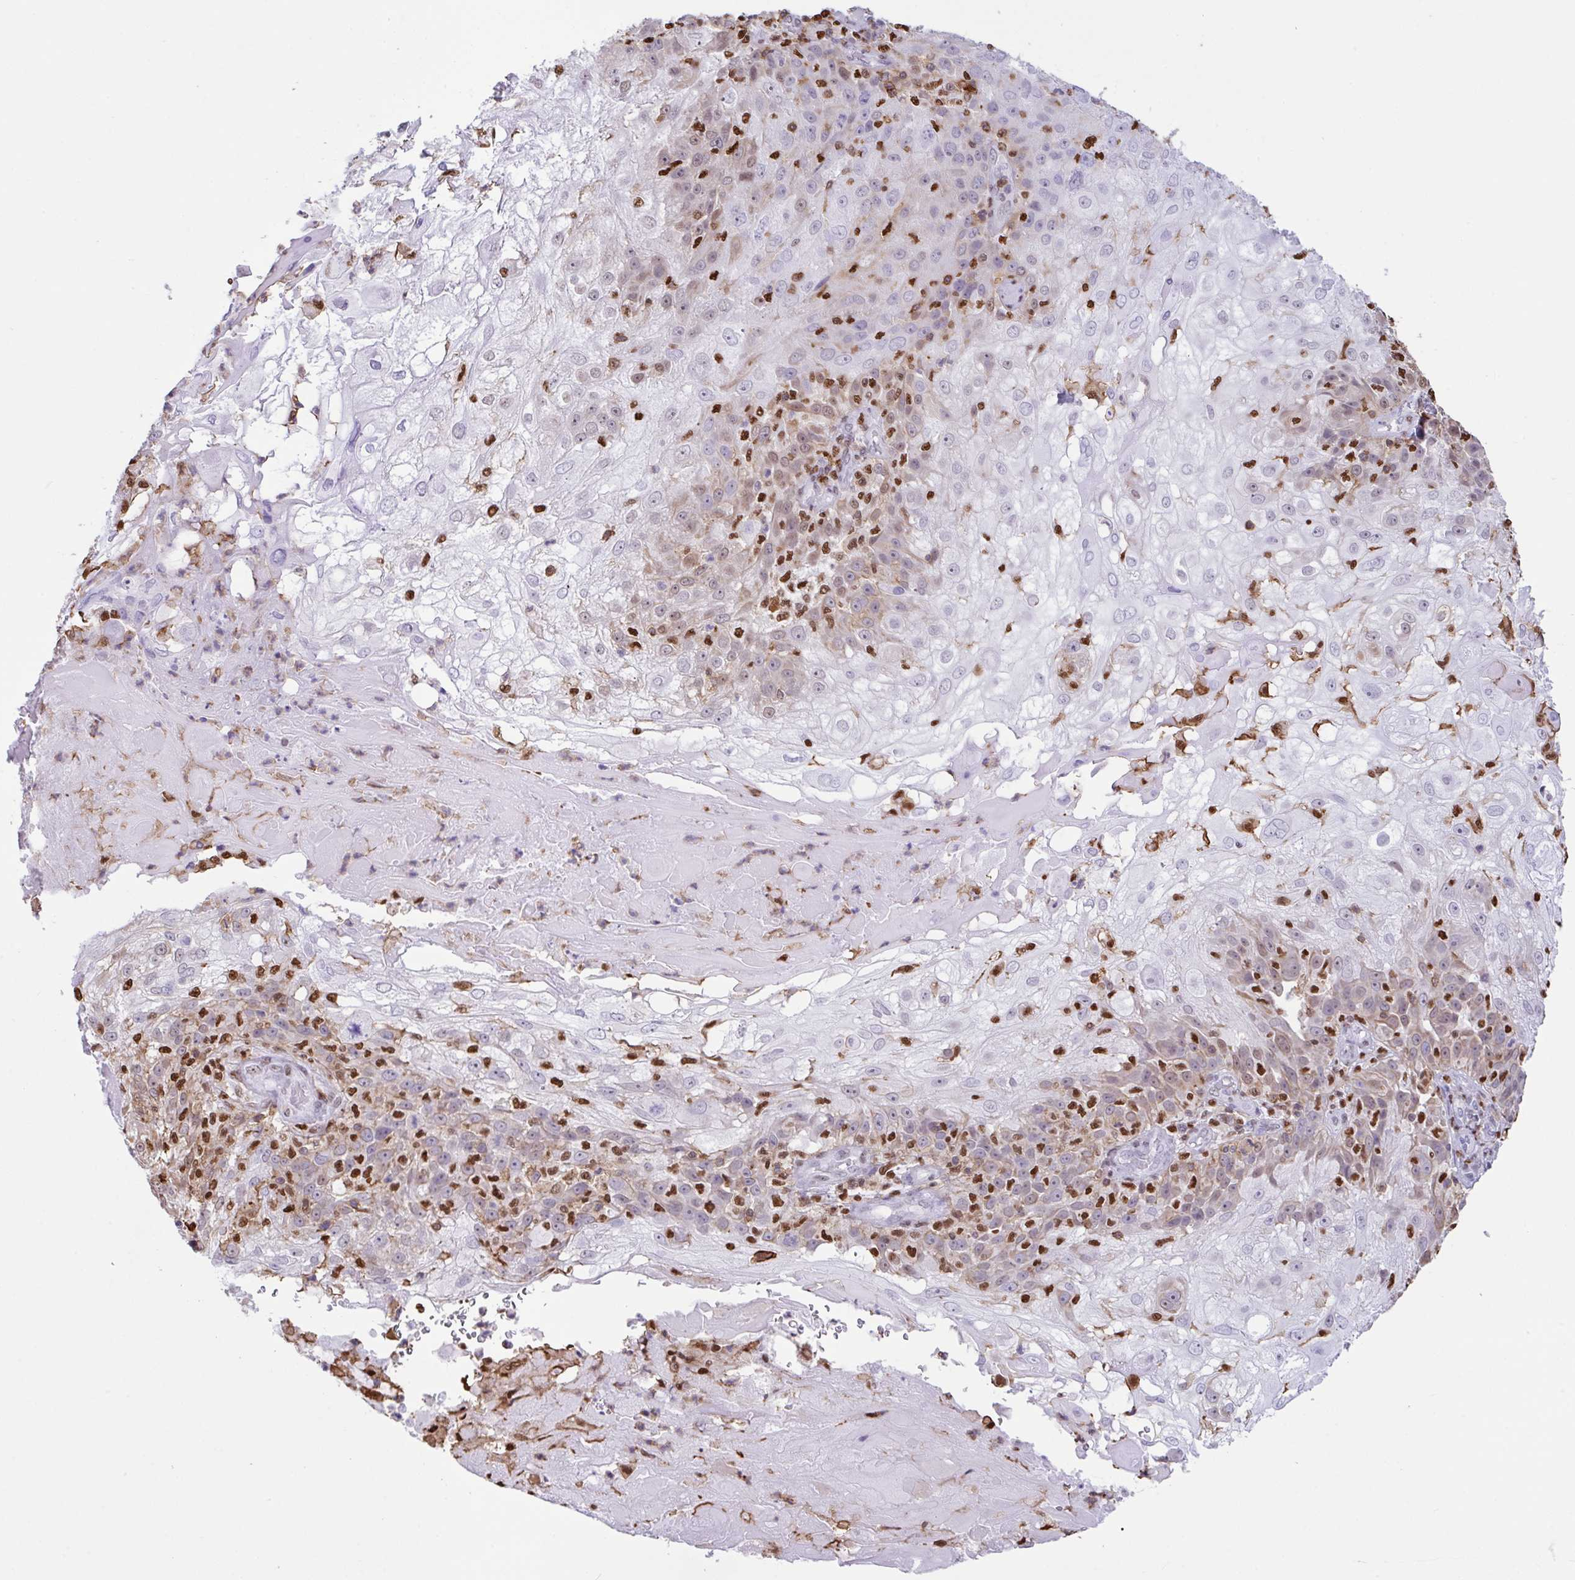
{"staining": {"intensity": "weak", "quantity": "<25%", "location": "cytoplasmic/membranous,nuclear"}, "tissue": "skin cancer", "cell_type": "Tumor cells", "image_type": "cancer", "snomed": [{"axis": "morphology", "description": "Normal tissue, NOS"}, {"axis": "morphology", "description": "Squamous cell carcinoma, NOS"}, {"axis": "topography", "description": "Skin"}], "caption": "Skin cancer (squamous cell carcinoma) was stained to show a protein in brown. There is no significant positivity in tumor cells. (DAB immunohistochemistry (IHC), high magnification).", "gene": "BTBD10", "patient": {"sex": "female", "age": 83}}